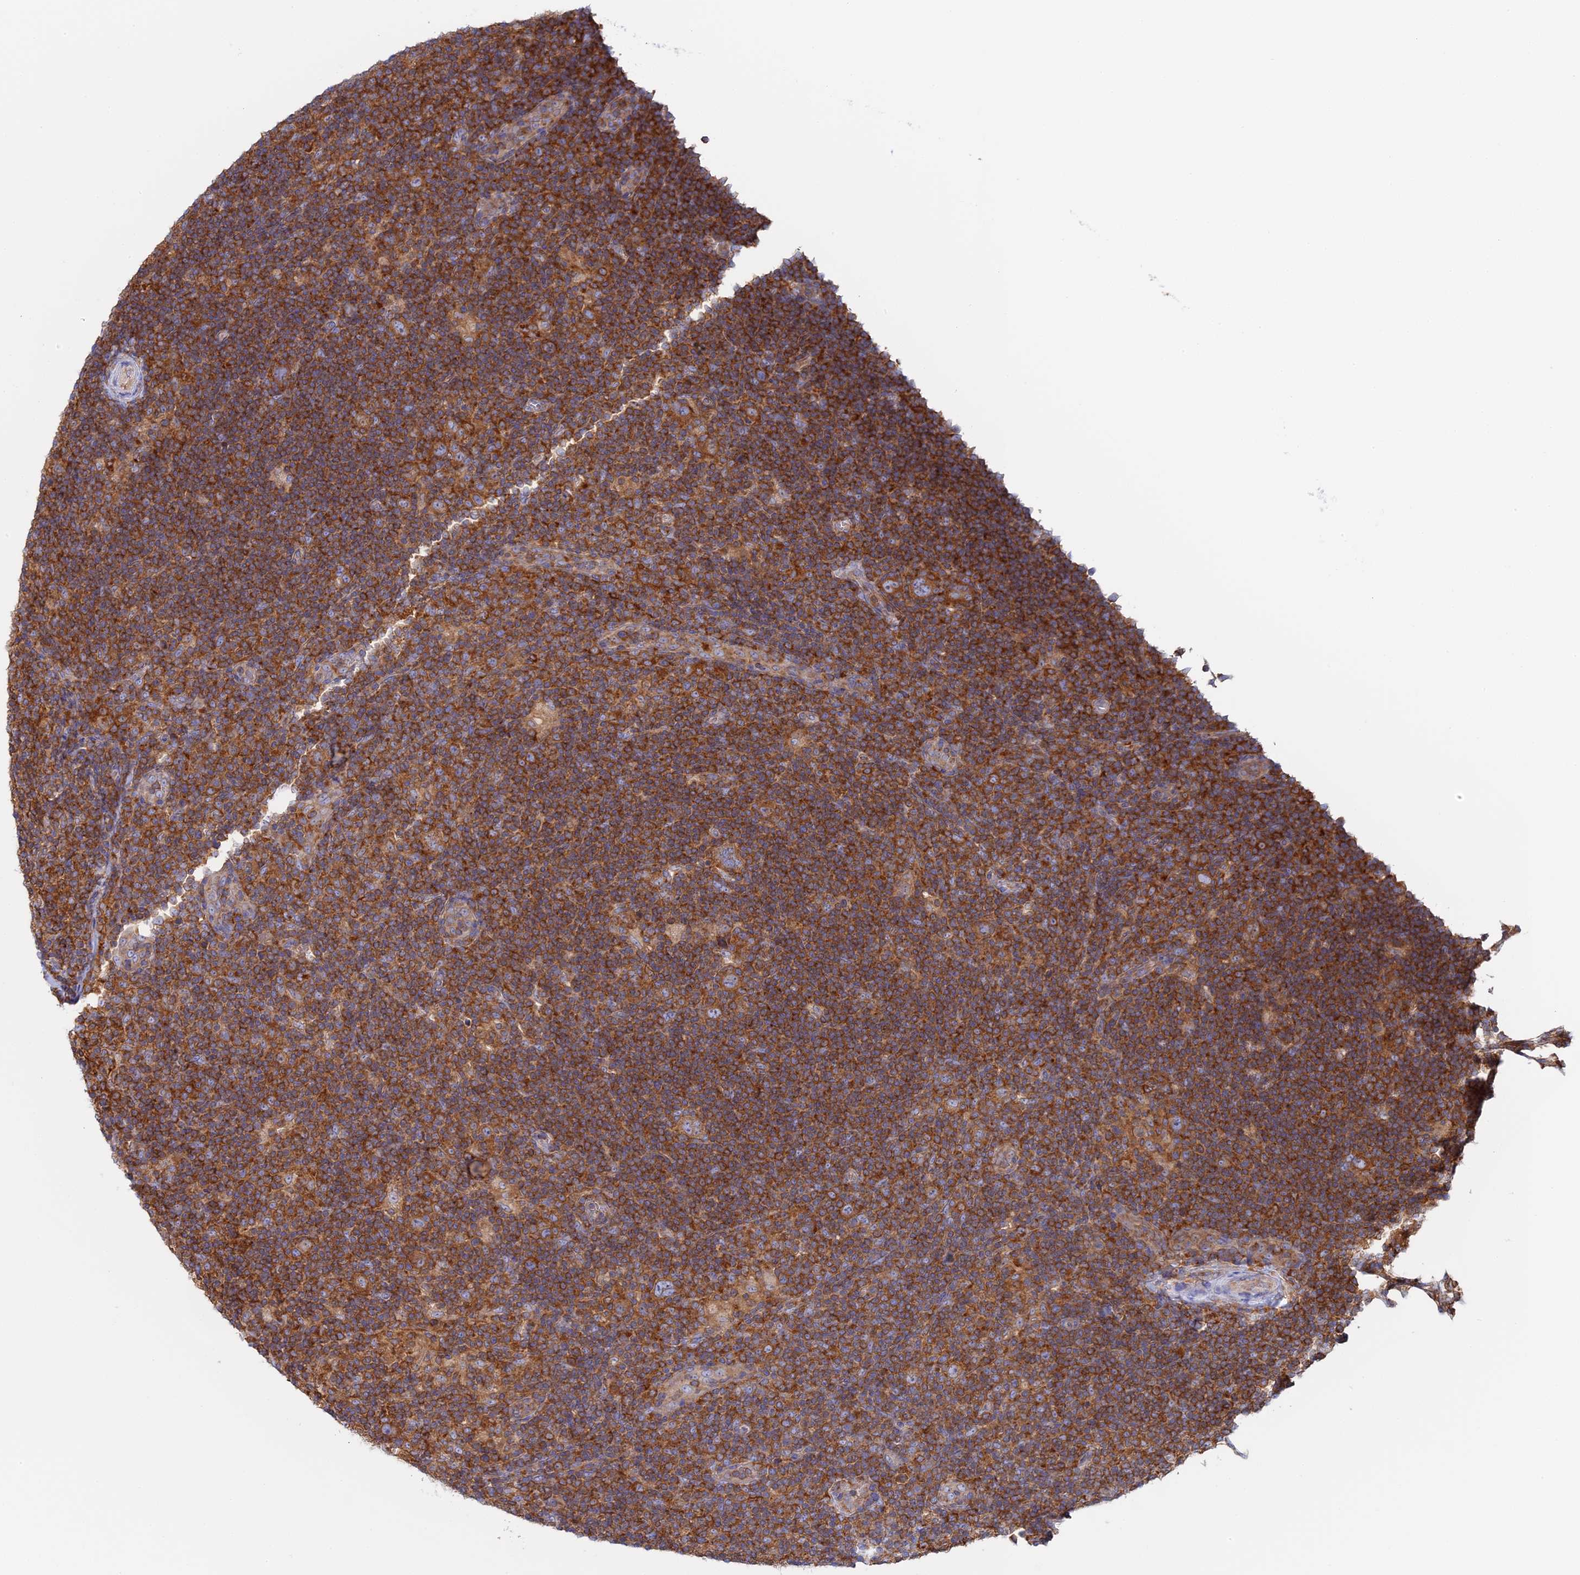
{"staining": {"intensity": "moderate", "quantity": ">75%", "location": "cytoplasmic/membranous"}, "tissue": "lymphoma", "cell_type": "Tumor cells", "image_type": "cancer", "snomed": [{"axis": "morphology", "description": "Hodgkin's disease, NOS"}, {"axis": "topography", "description": "Lymph node"}], "caption": "An immunohistochemistry (IHC) micrograph of neoplastic tissue is shown. Protein staining in brown labels moderate cytoplasmic/membranous positivity in Hodgkin's disease within tumor cells.", "gene": "GMIP", "patient": {"sex": "female", "age": 57}}